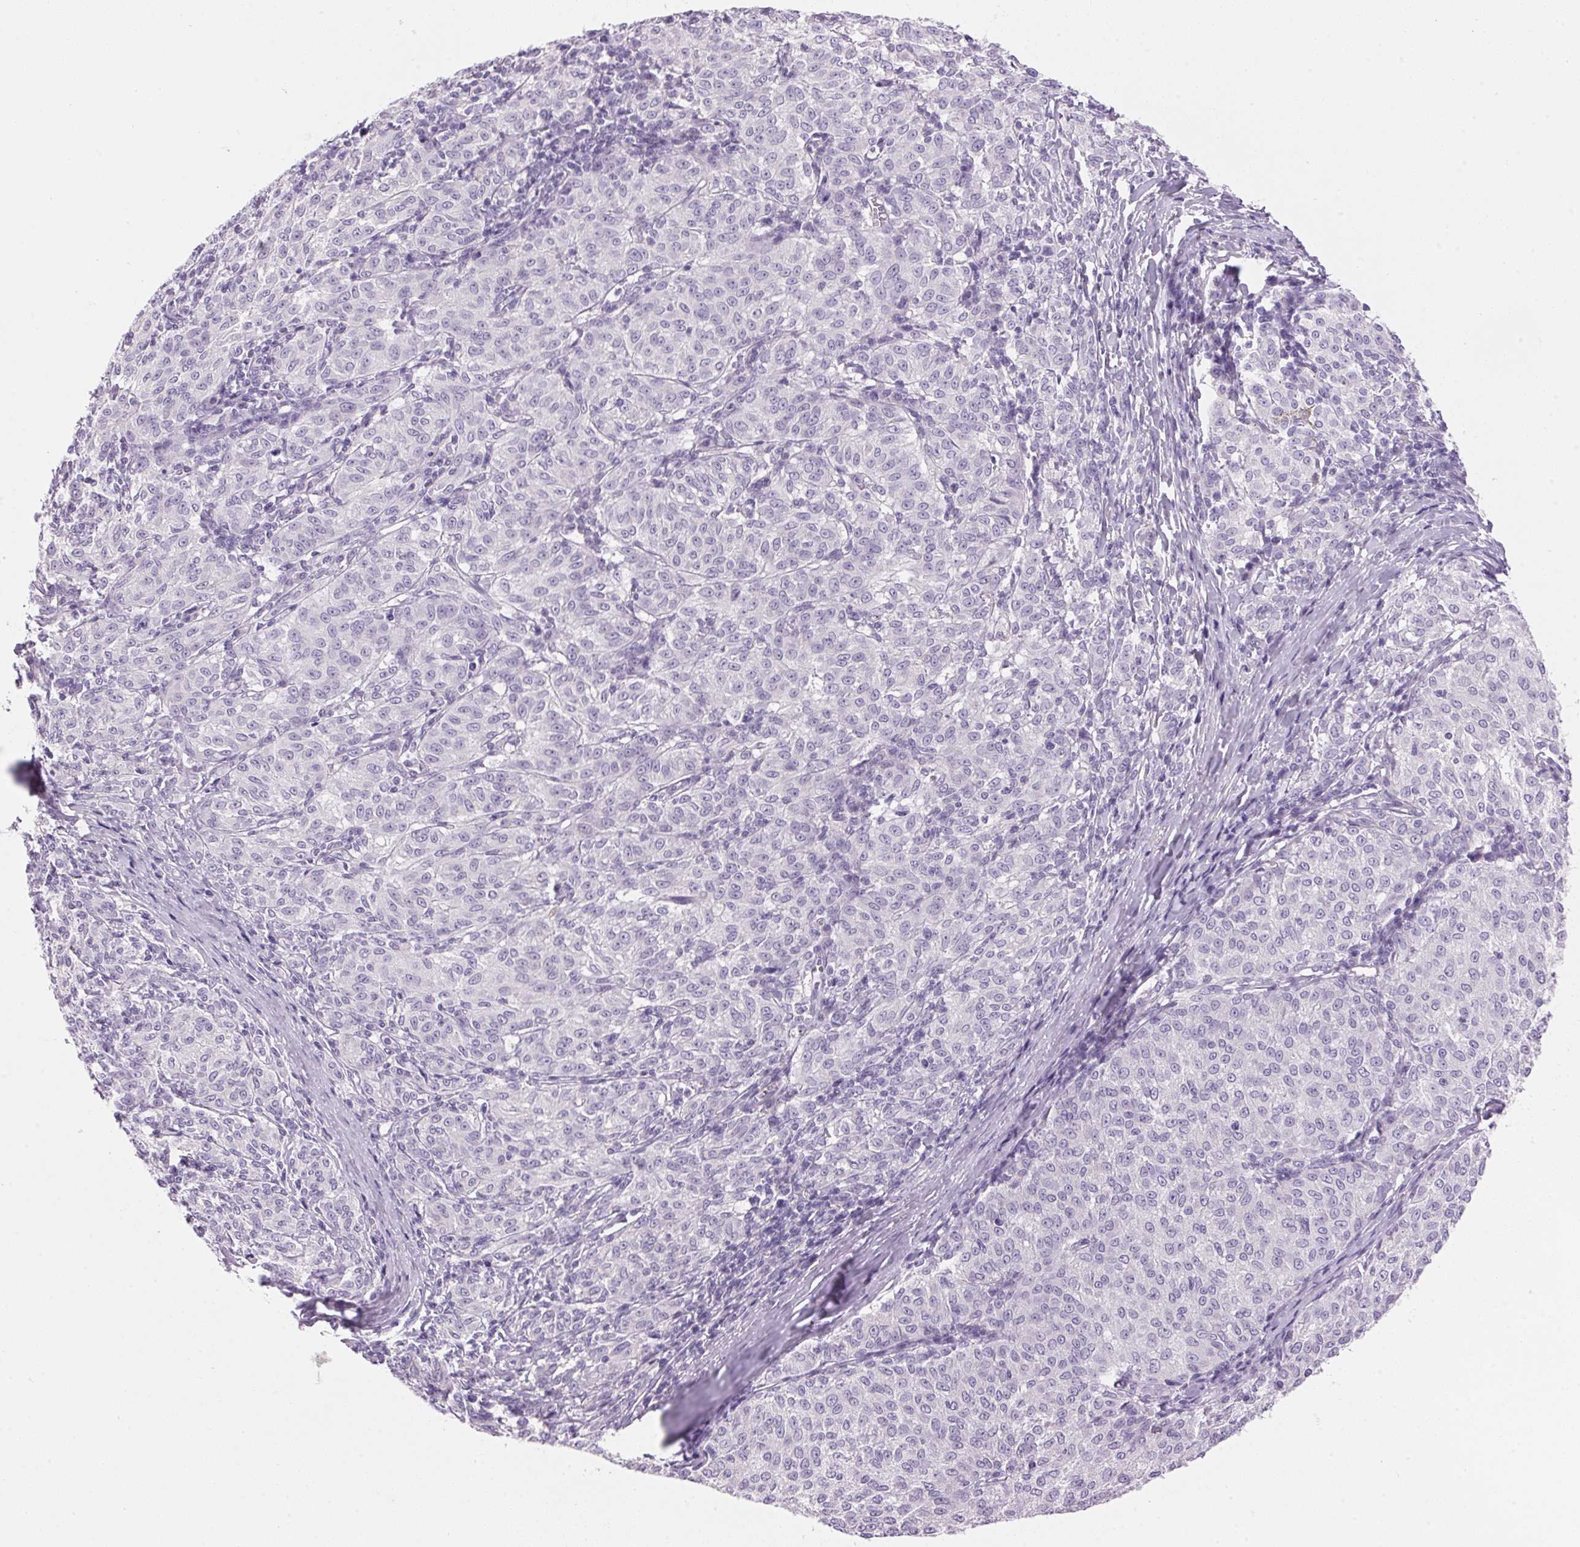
{"staining": {"intensity": "negative", "quantity": "none", "location": "none"}, "tissue": "melanoma", "cell_type": "Tumor cells", "image_type": "cancer", "snomed": [{"axis": "morphology", "description": "Malignant melanoma, NOS"}, {"axis": "topography", "description": "Skin"}], "caption": "Immunohistochemical staining of human malignant melanoma exhibits no significant positivity in tumor cells.", "gene": "HSD17B2", "patient": {"sex": "female", "age": 72}}